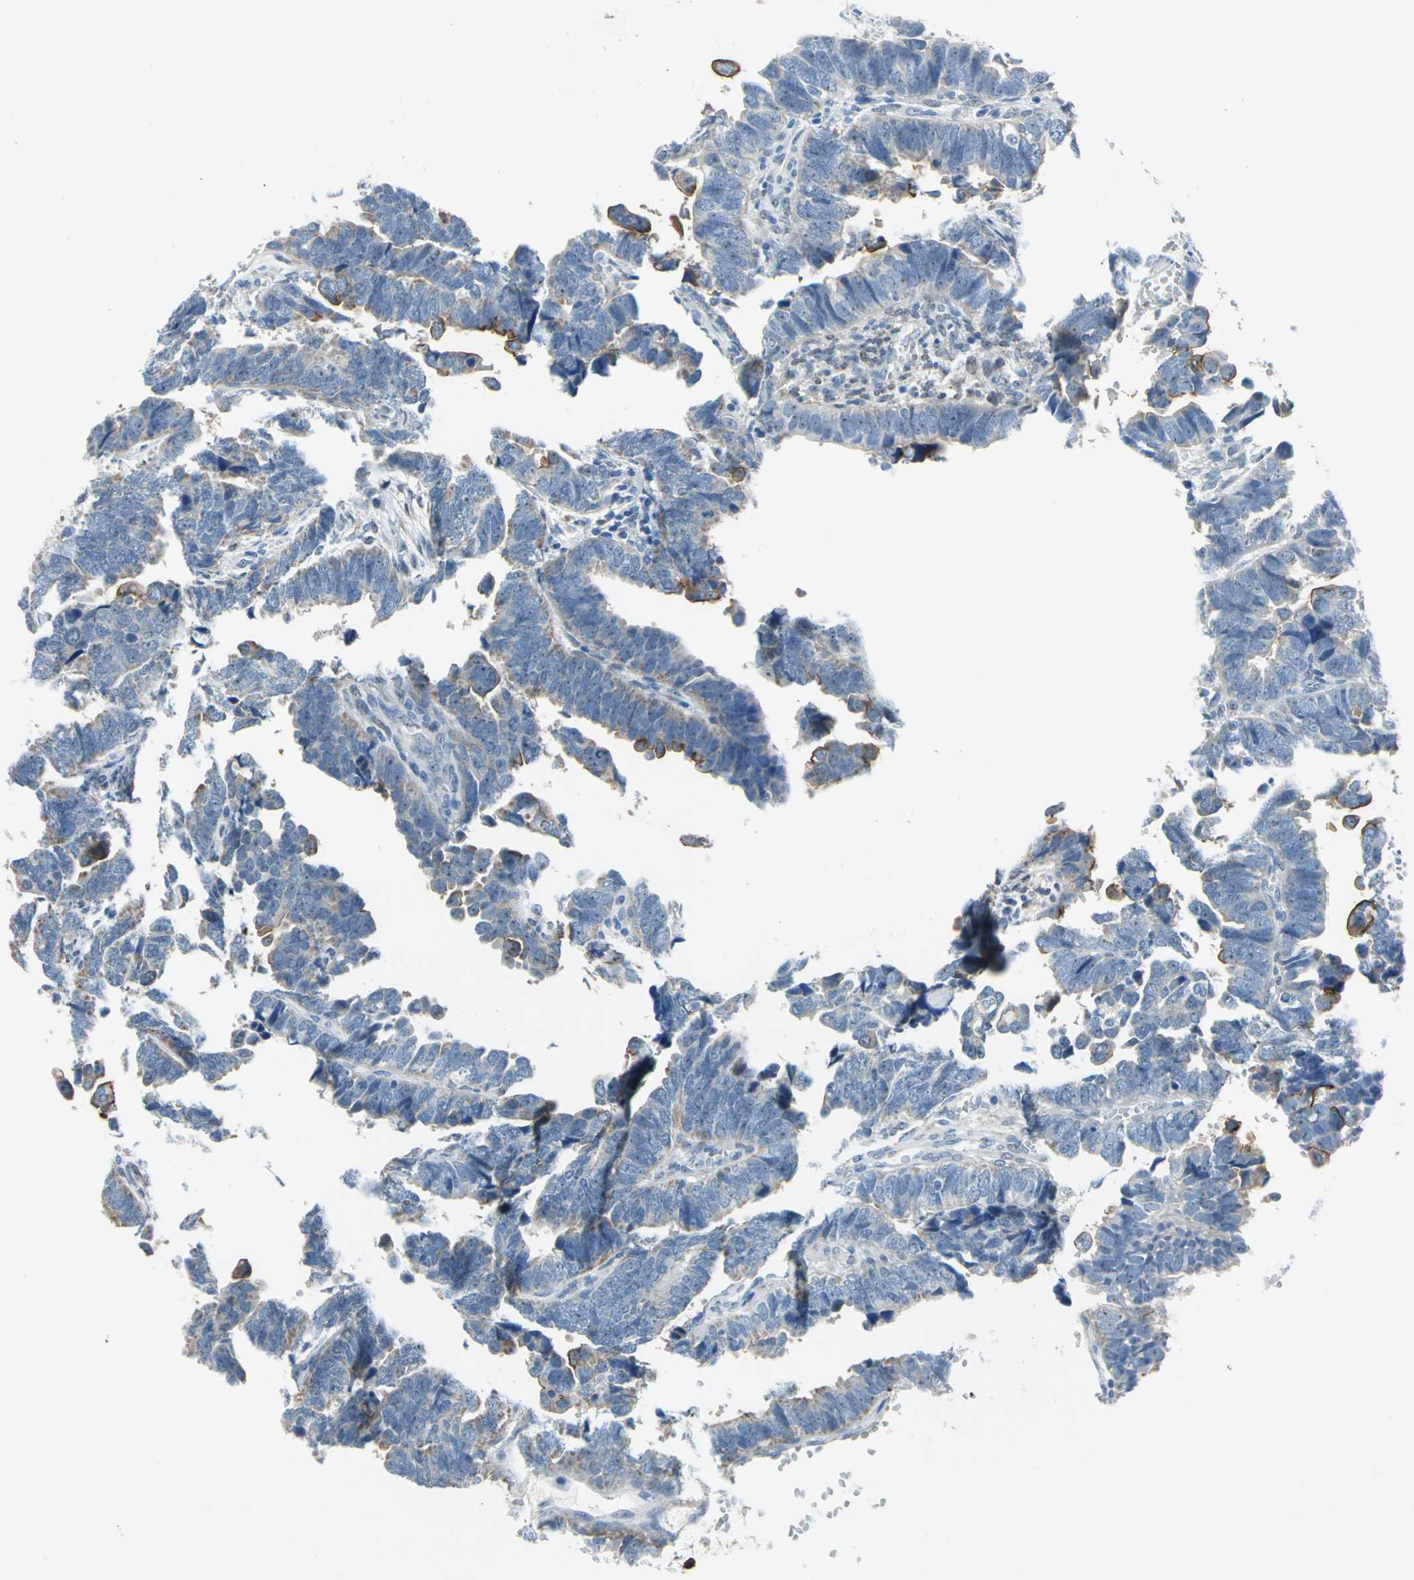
{"staining": {"intensity": "moderate", "quantity": "<25%", "location": "cytoplasmic/membranous"}, "tissue": "endometrial cancer", "cell_type": "Tumor cells", "image_type": "cancer", "snomed": [{"axis": "morphology", "description": "Adenocarcinoma, NOS"}, {"axis": "topography", "description": "Endometrium"}], "caption": "High-power microscopy captured an IHC photomicrograph of endometrial cancer, revealing moderate cytoplasmic/membranous staining in about <25% of tumor cells. (Brightfield microscopy of DAB IHC at high magnification).", "gene": "MUC4", "patient": {"sex": "female", "age": 75}}